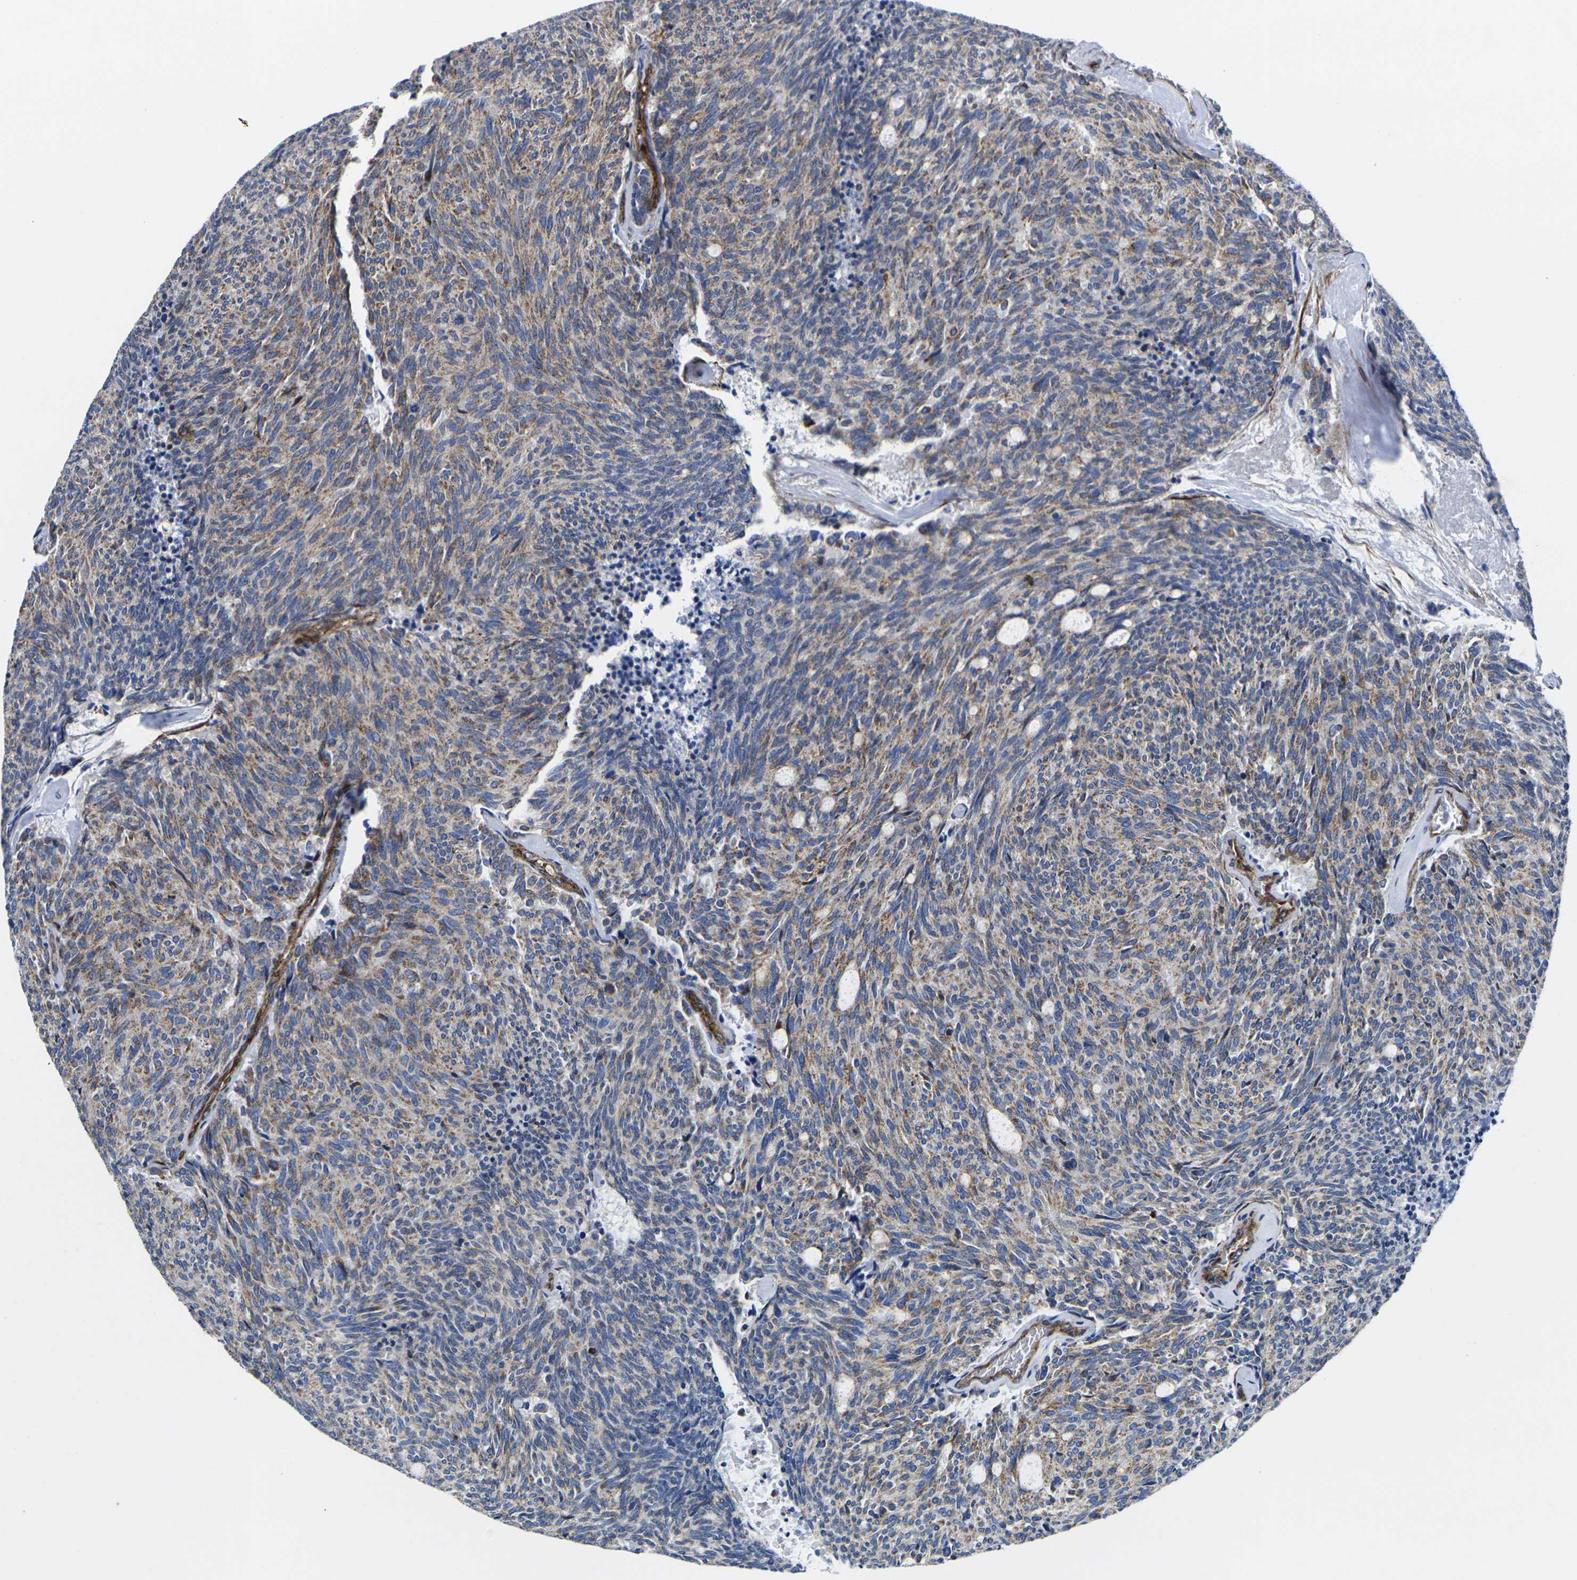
{"staining": {"intensity": "moderate", "quantity": ">75%", "location": "cytoplasmic/membranous"}, "tissue": "carcinoid", "cell_type": "Tumor cells", "image_type": "cancer", "snomed": [{"axis": "morphology", "description": "Carcinoid, malignant, NOS"}, {"axis": "topography", "description": "Pancreas"}], "caption": "Moderate cytoplasmic/membranous protein positivity is appreciated in about >75% of tumor cells in malignant carcinoid.", "gene": "GPR4", "patient": {"sex": "female", "age": 54}}